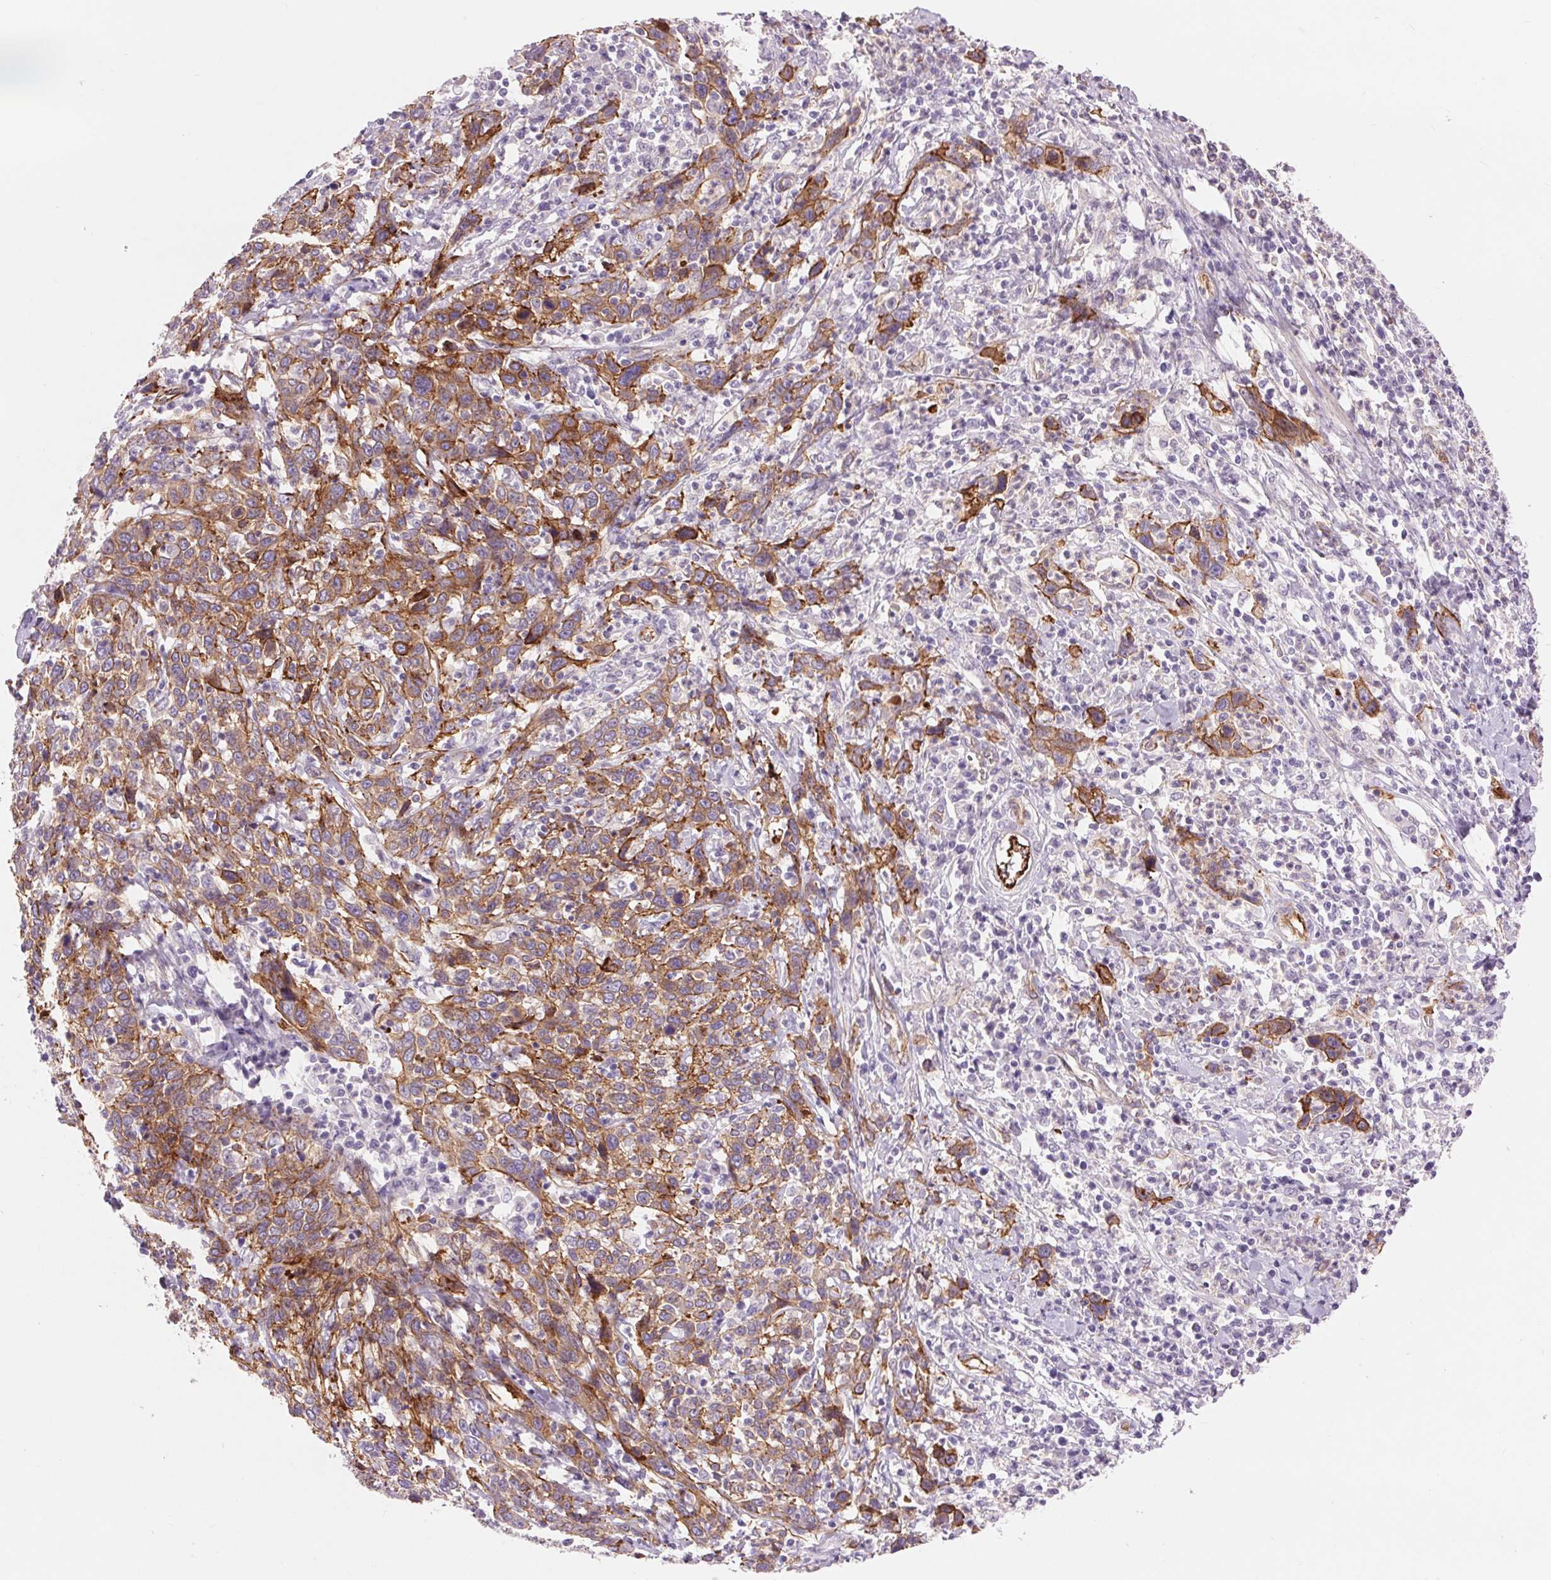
{"staining": {"intensity": "moderate", "quantity": ">75%", "location": "cytoplasmic/membranous"}, "tissue": "cervical cancer", "cell_type": "Tumor cells", "image_type": "cancer", "snomed": [{"axis": "morphology", "description": "Squamous cell carcinoma, NOS"}, {"axis": "topography", "description": "Cervix"}], "caption": "Immunohistochemistry micrograph of cervical cancer stained for a protein (brown), which shows medium levels of moderate cytoplasmic/membranous positivity in approximately >75% of tumor cells.", "gene": "DIXDC1", "patient": {"sex": "female", "age": 46}}